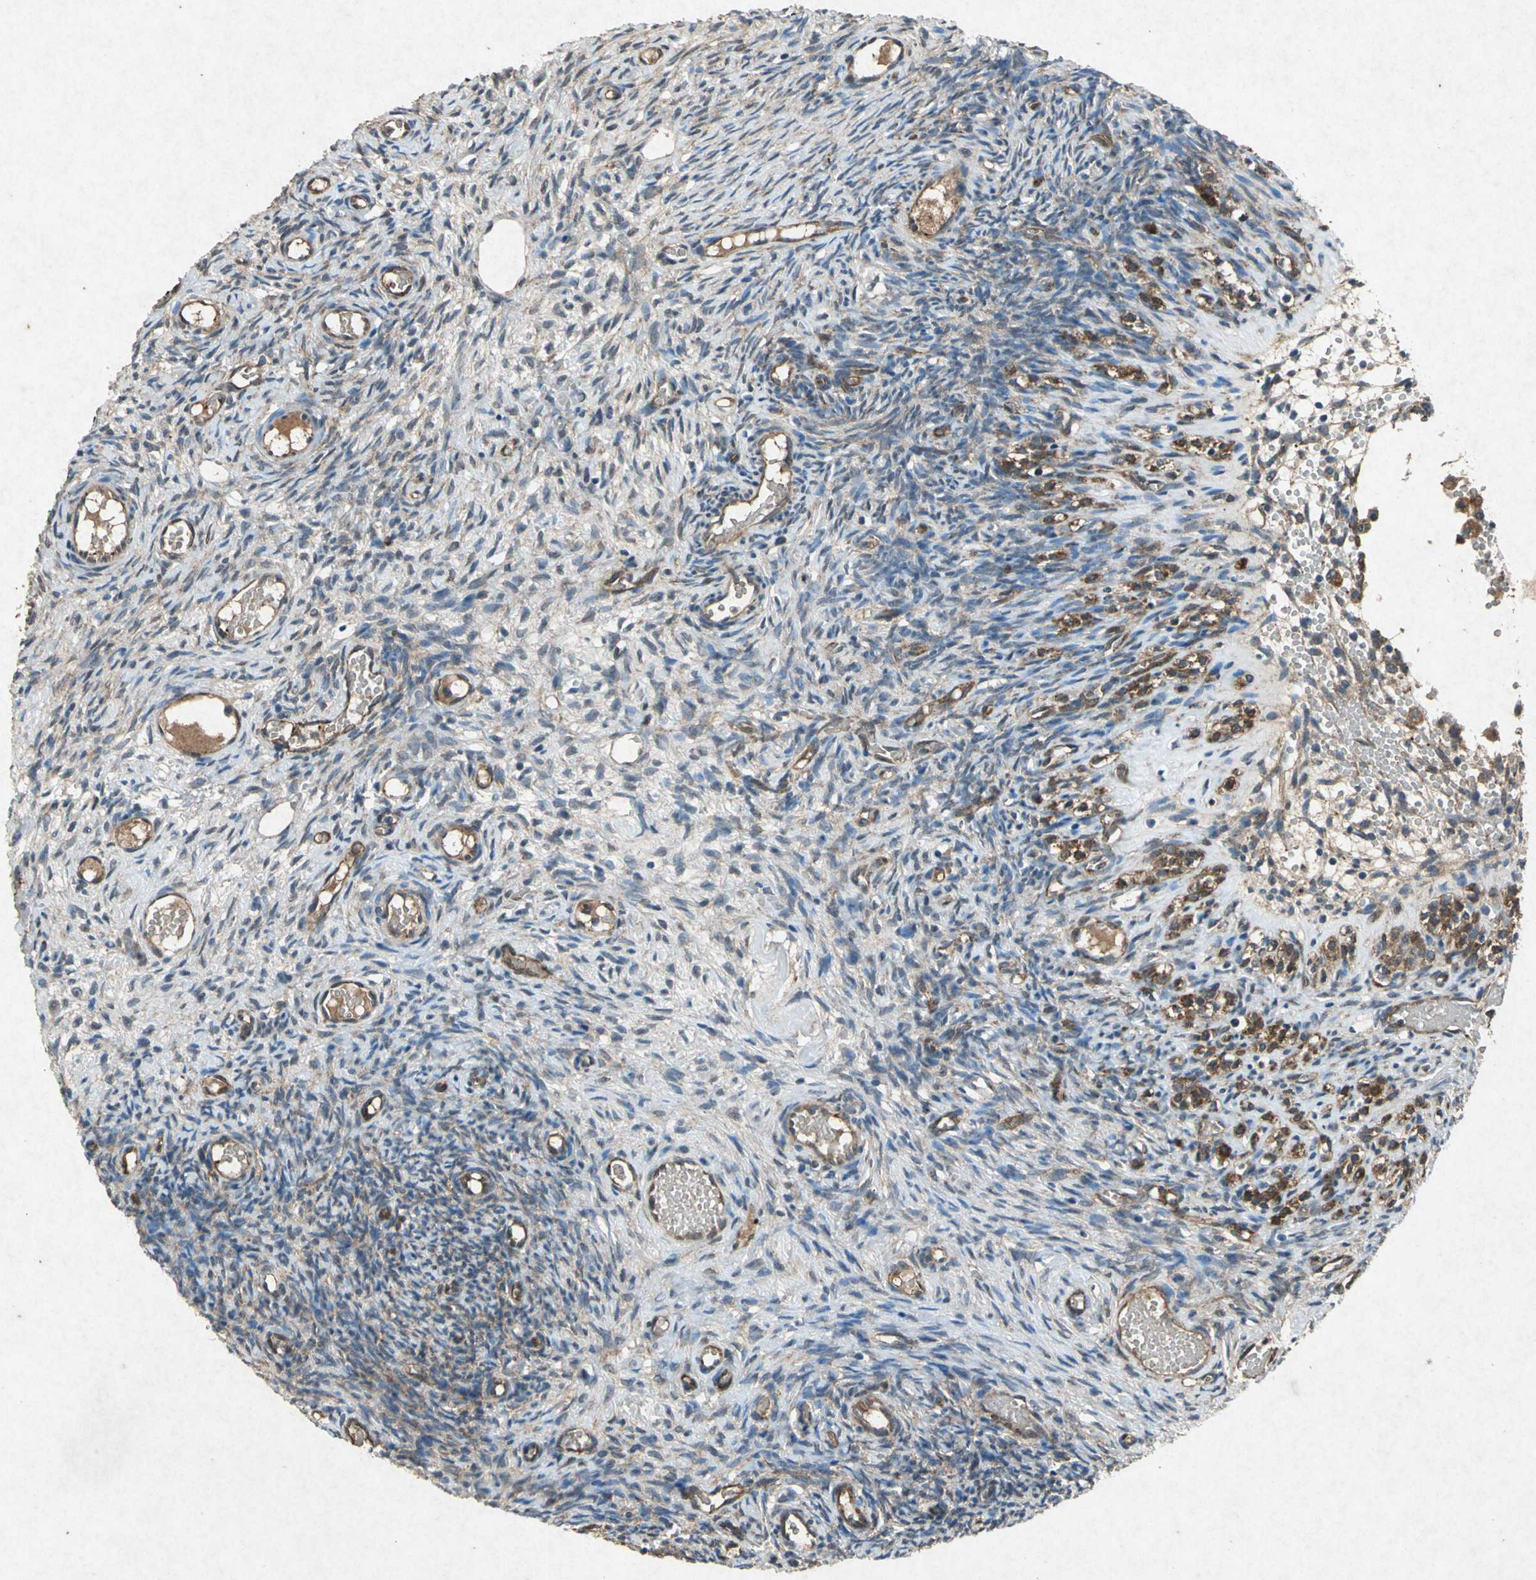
{"staining": {"intensity": "moderate", "quantity": ">75%", "location": "cytoplasmic/membranous"}, "tissue": "ovary", "cell_type": "Ovarian stroma cells", "image_type": "normal", "snomed": [{"axis": "morphology", "description": "Normal tissue, NOS"}, {"axis": "topography", "description": "Ovary"}], "caption": "IHC image of unremarkable human ovary stained for a protein (brown), which reveals medium levels of moderate cytoplasmic/membranous expression in approximately >75% of ovarian stroma cells.", "gene": "HSP90AB1", "patient": {"sex": "female", "age": 35}}